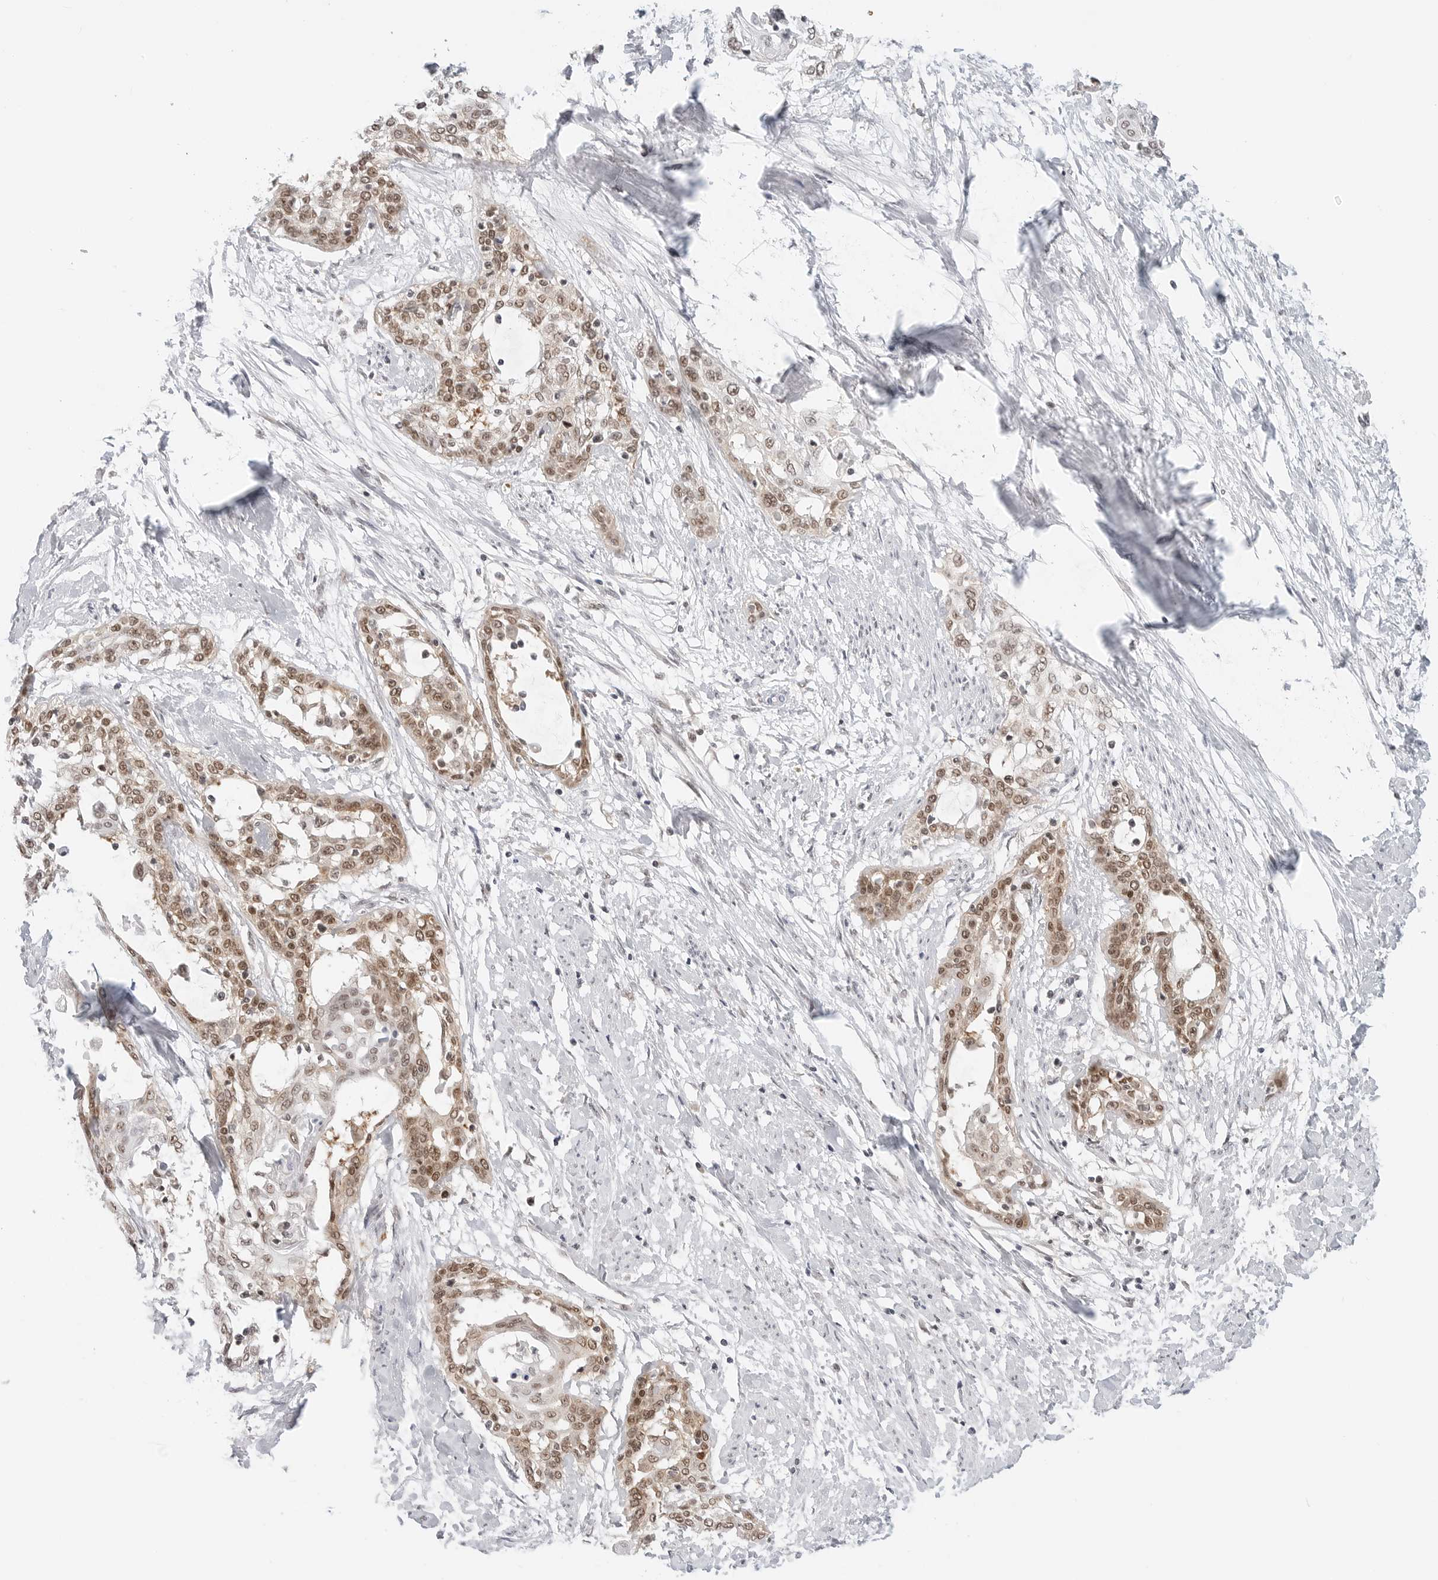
{"staining": {"intensity": "moderate", "quantity": ">75%", "location": "nuclear"}, "tissue": "cervical cancer", "cell_type": "Tumor cells", "image_type": "cancer", "snomed": [{"axis": "morphology", "description": "Squamous cell carcinoma, NOS"}, {"axis": "topography", "description": "Cervix"}], "caption": "This photomicrograph reveals IHC staining of squamous cell carcinoma (cervical), with medium moderate nuclear expression in about >75% of tumor cells.", "gene": "METAP1", "patient": {"sex": "female", "age": 57}}